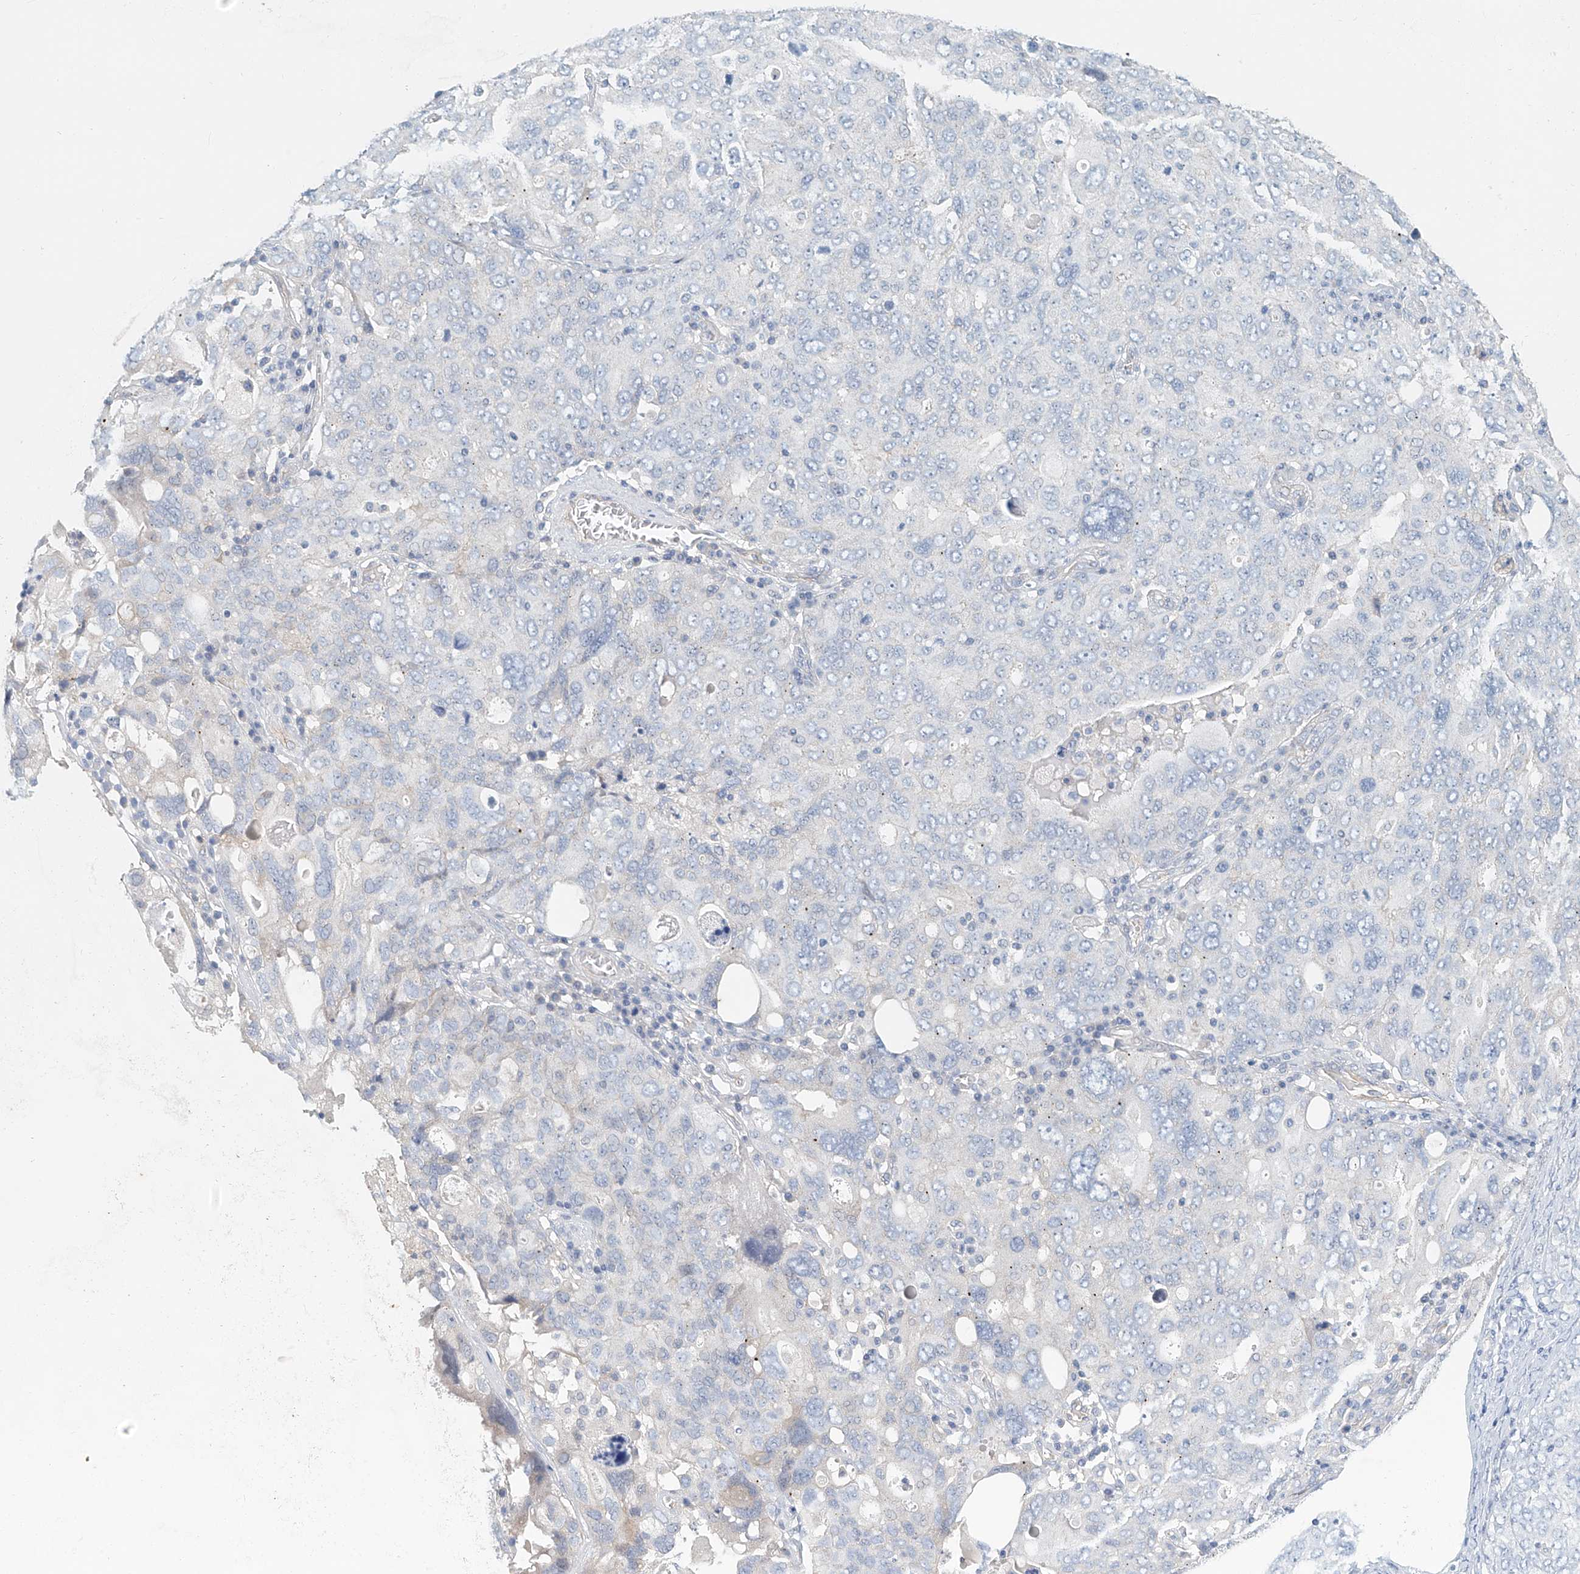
{"staining": {"intensity": "negative", "quantity": "none", "location": "none"}, "tissue": "ovarian cancer", "cell_type": "Tumor cells", "image_type": "cancer", "snomed": [{"axis": "morphology", "description": "Carcinoma, endometroid"}, {"axis": "topography", "description": "Ovary"}], "caption": "A photomicrograph of ovarian cancer (endometroid carcinoma) stained for a protein demonstrates no brown staining in tumor cells.", "gene": "FRYL", "patient": {"sex": "female", "age": 62}}